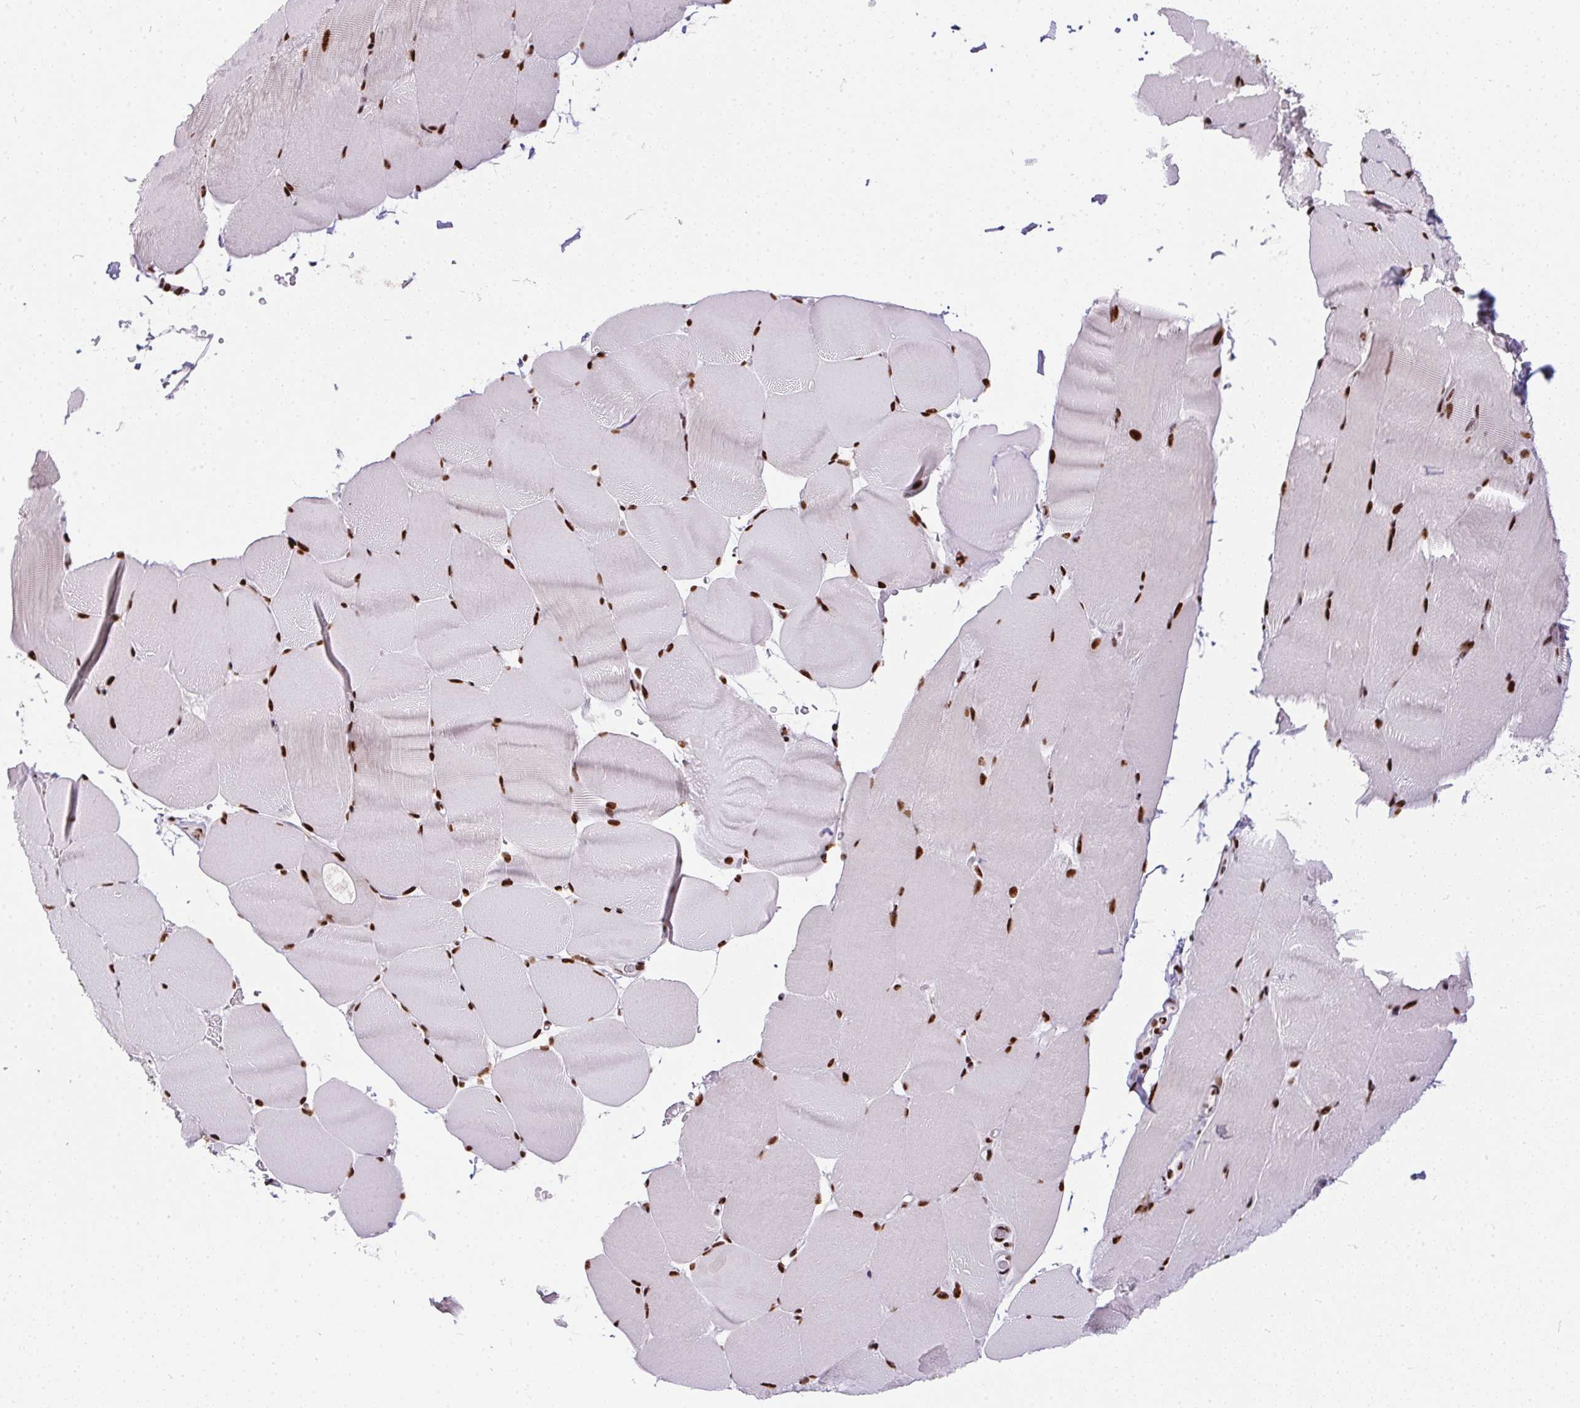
{"staining": {"intensity": "strong", "quantity": ">75%", "location": "nuclear"}, "tissue": "skeletal muscle", "cell_type": "Myocytes", "image_type": "normal", "snomed": [{"axis": "morphology", "description": "Normal tissue, NOS"}, {"axis": "topography", "description": "Skeletal muscle"}], "caption": "Immunohistochemical staining of normal skeletal muscle displays high levels of strong nuclear staining in about >75% of myocytes.", "gene": "PAGE3", "patient": {"sex": "female", "age": 37}}